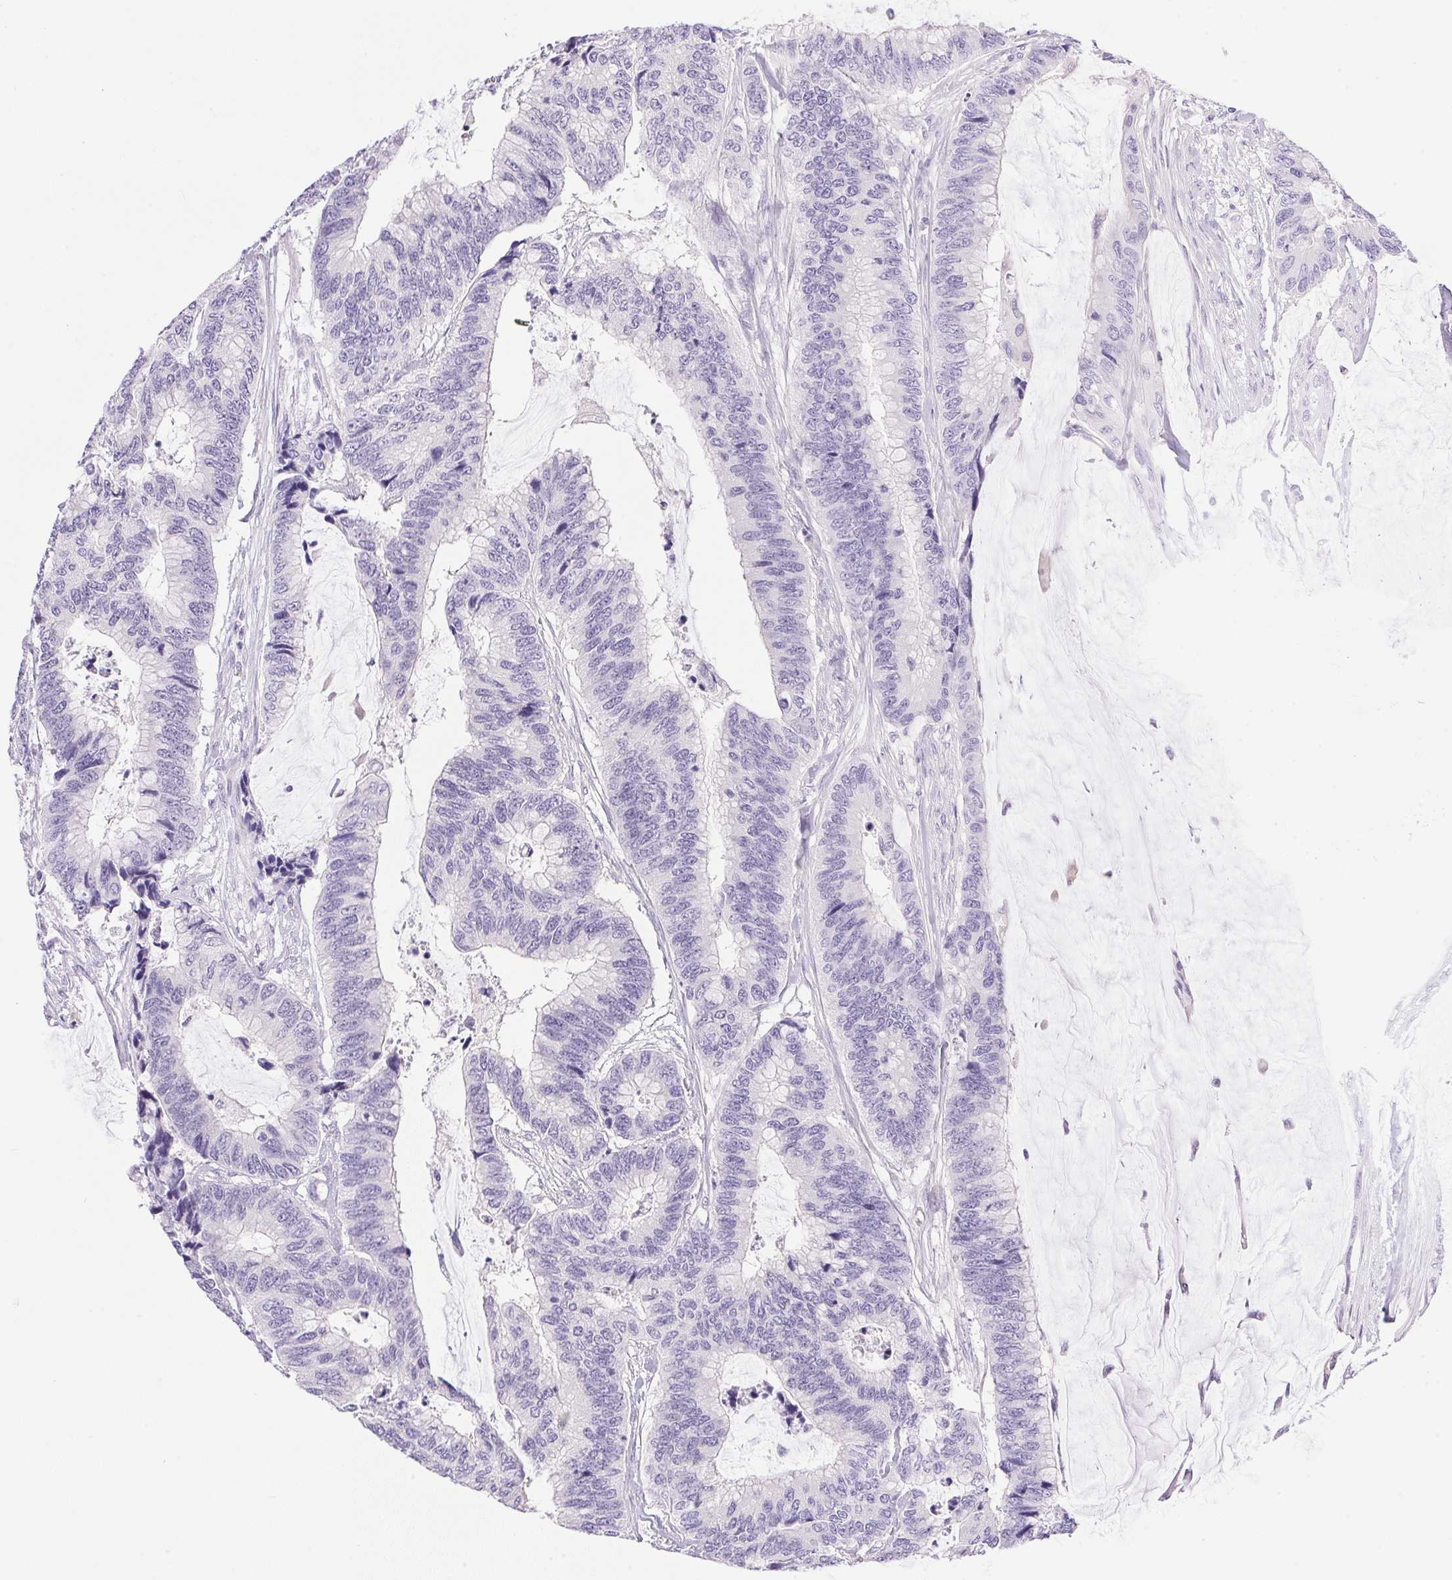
{"staining": {"intensity": "negative", "quantity": "none", "location": "none"}, "tissue": "colorectal cancer", "cell_type": "Tumor cells", "image_type": "cancer", "snomed": [{"axis": "morphology", "description": "Adenocarcinoma, NOS"}, {"axis": "topography", "description": "Rectum"}], "caption": "Immunohistochemistry (IHC) photomicrograph of colorectal adenocarcinoma stained for a protein (brown), which reveals no positivity in tumor cells.", "gene": "ATP6V0A4", "patient": {"sex": "female", "age": 59}}